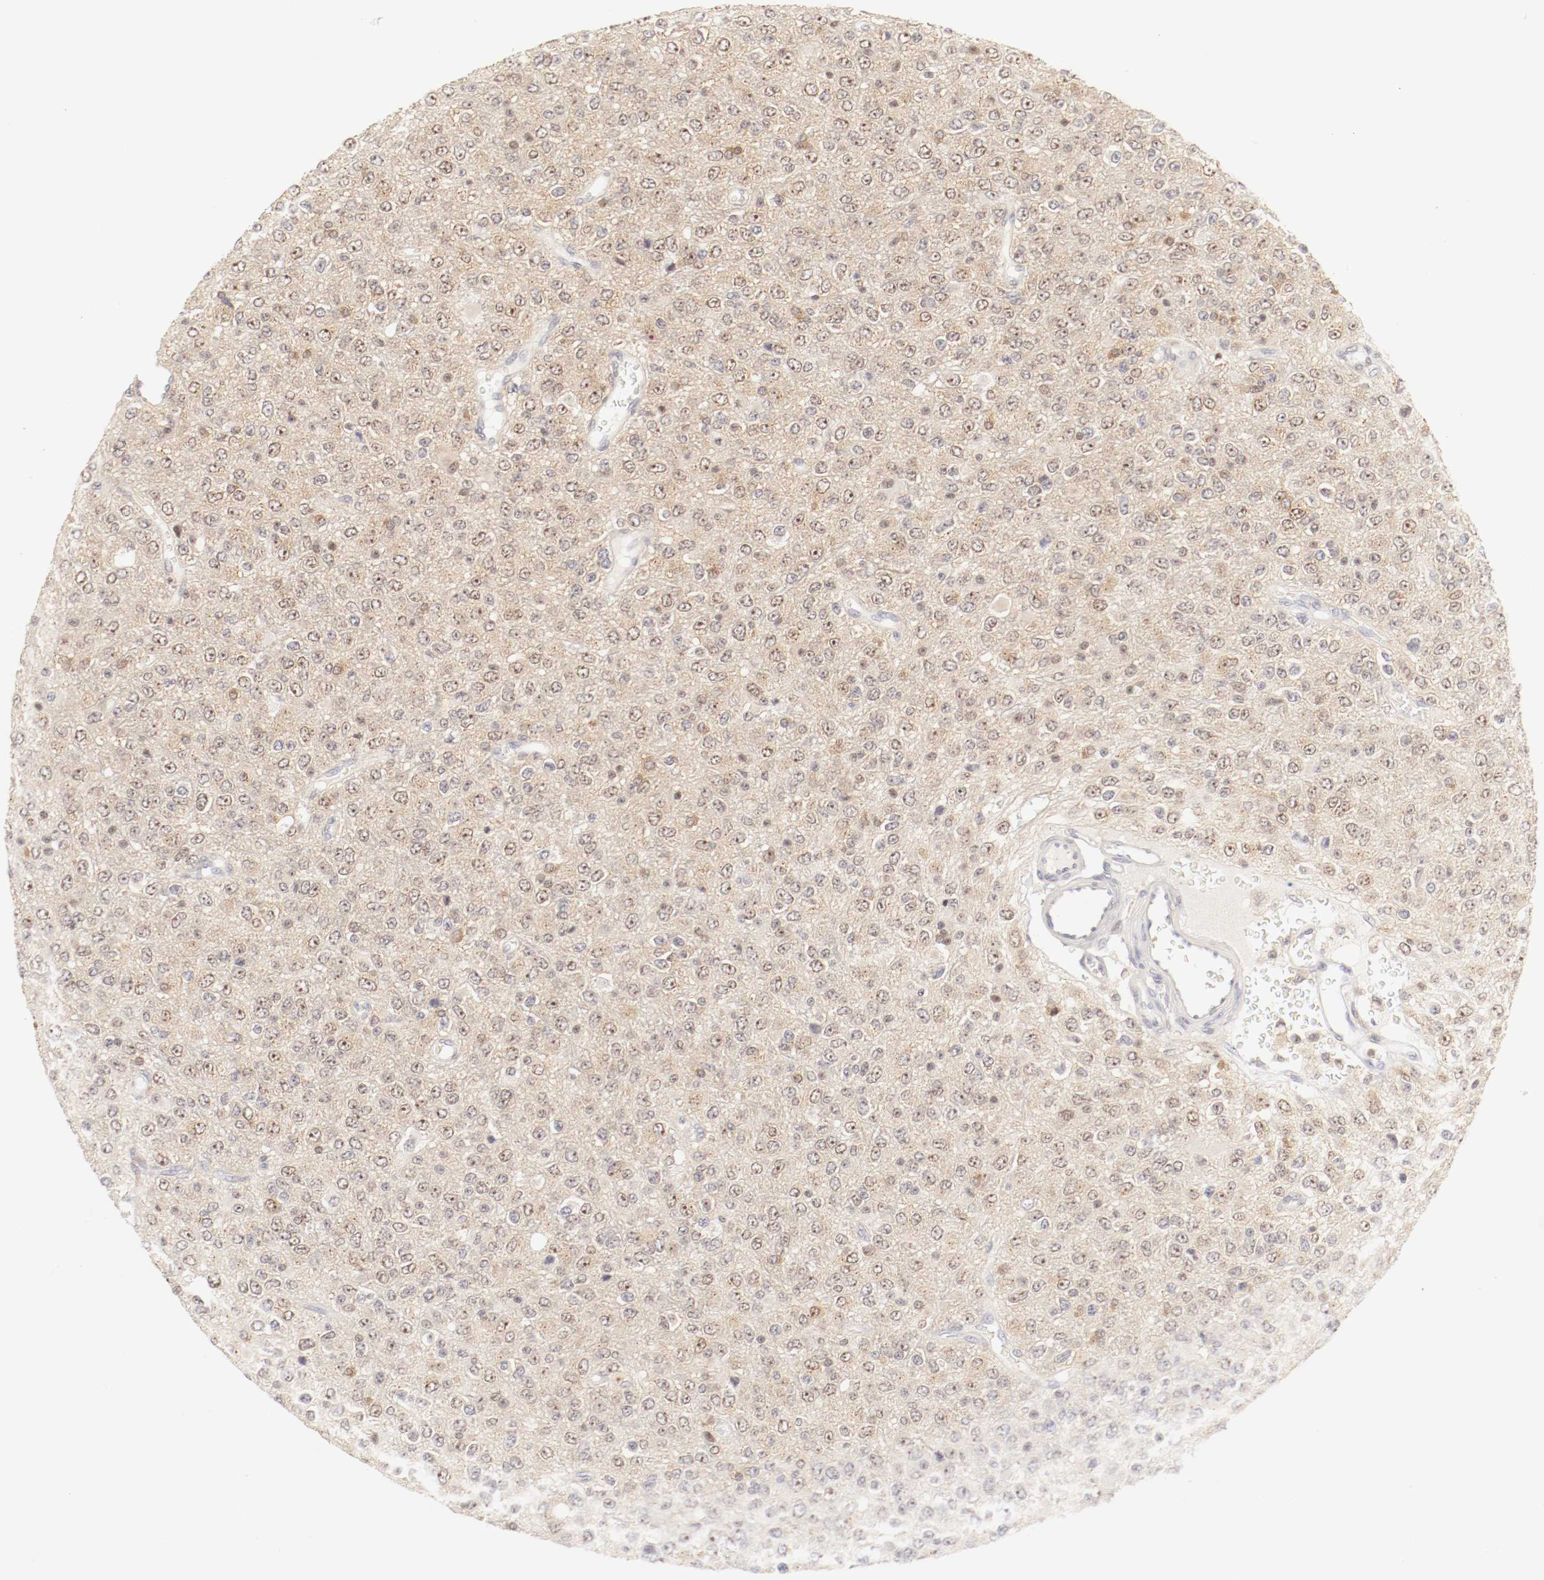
{"staining": {"intensity": "moderate", "quantity": "25%-75%", "location": "nuclear"}, "tissue": "glioma", "cell_type": "Tumor cells", "image_type": "cancer", "snomed": [{"axis": "morphology", "description": "Glioma, malignant, High grade"}, {"axis": "topography", "description": "pancreas cauda"}], "caption": "High-magnification brightfield microscopy of malignant glioma (high-grade) stained with DAB (brown) and counterstained with hematoxylin (blue). tumor cells exhibit moderate nuclear positivity is identified in about25%-75% of cells.", "gene": "KIF2A", "patient": {"sex": "male", "age": 60}}